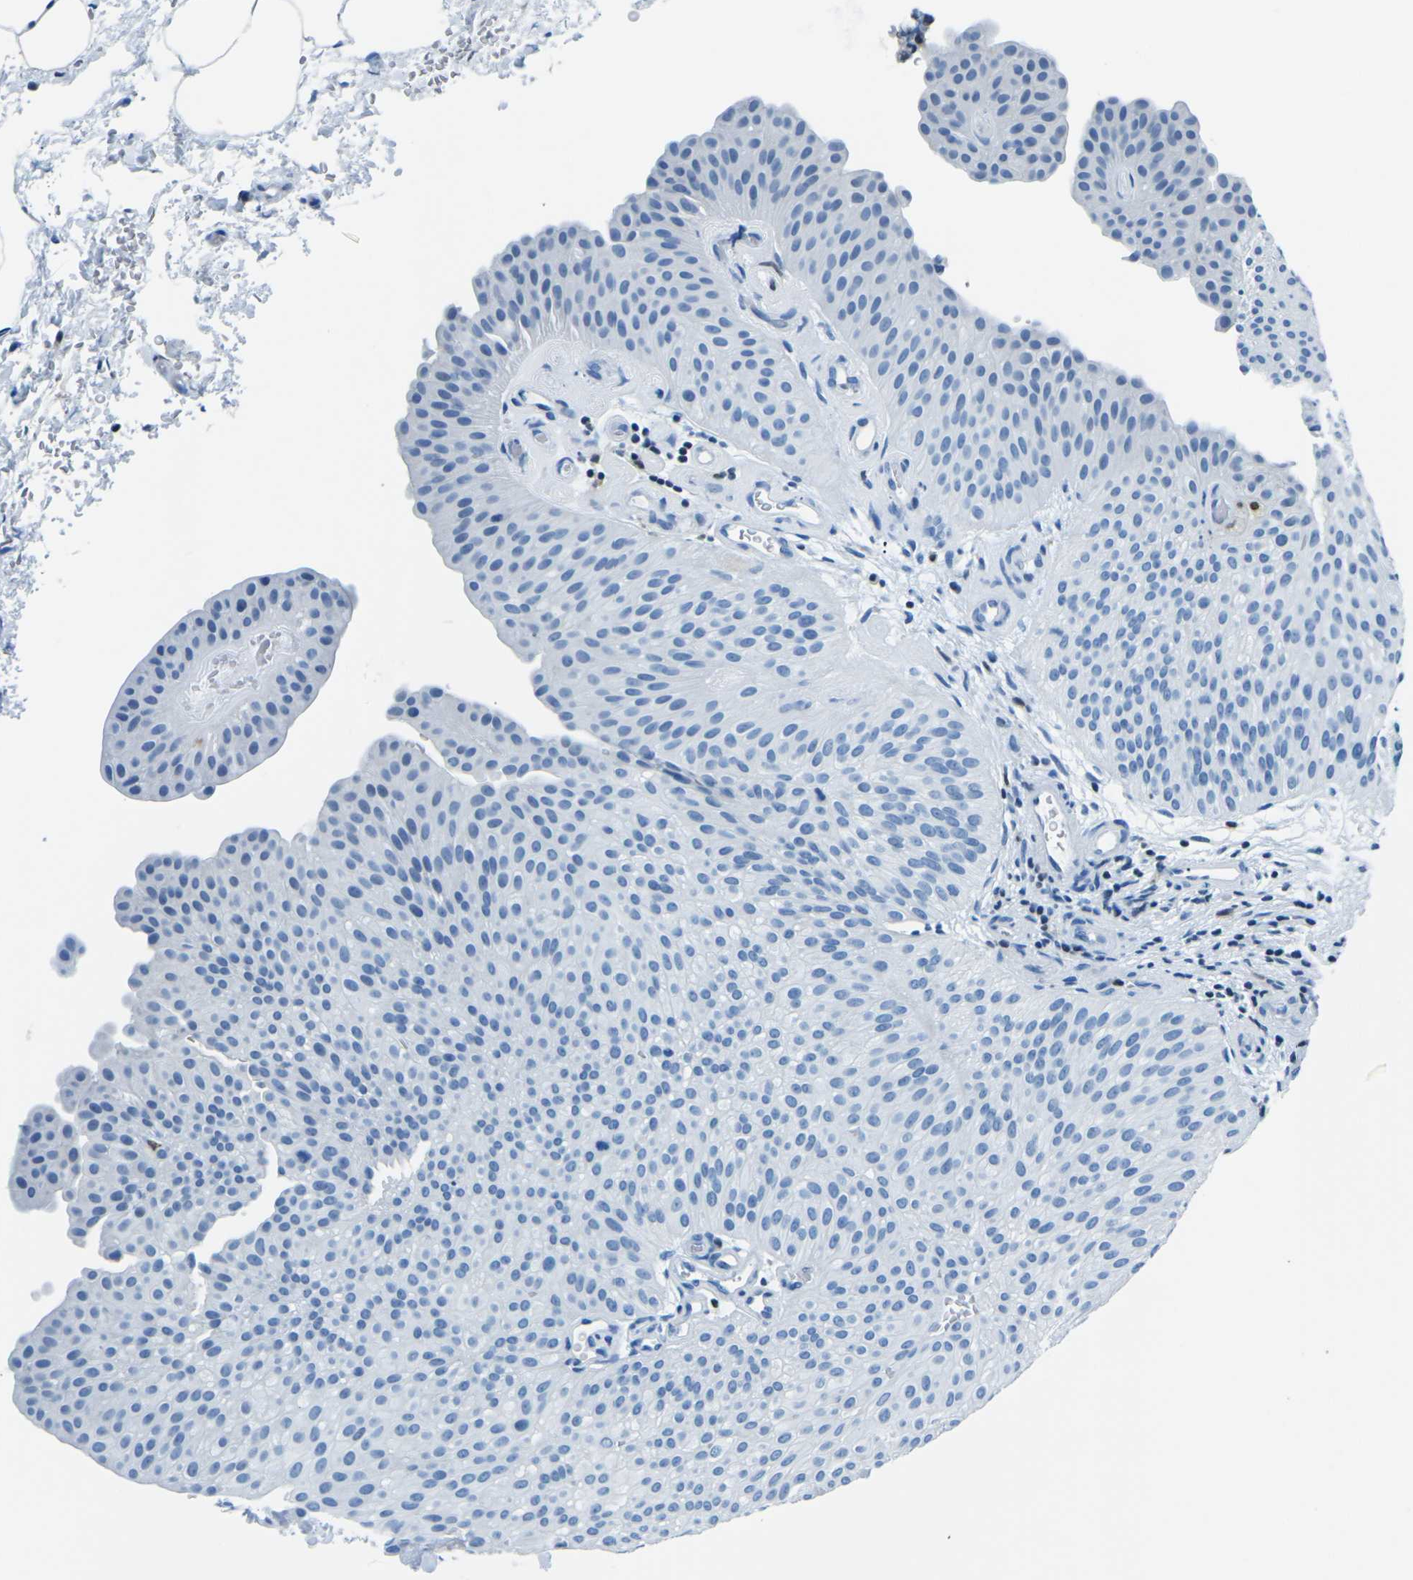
{"staining": {"intensity": "negative", "quantity": "none", "location": "none"}, "tissue": "urothelial cancer", "cell_type": "Tumor cells", "image_type": "cancer", "snomed": [{"axis": "morphology", "description": "Urothelial carcinoma, Low grade"}, {"axis": "topography", "description": "Urinary bladder"}], "caption": "A histopathology image of low-grade urothelial carcinoma stained for a protein reveals no brown staining in tumor cells.", "gene": "CELF2", "patient": {"sex": "female", "age": 60}}